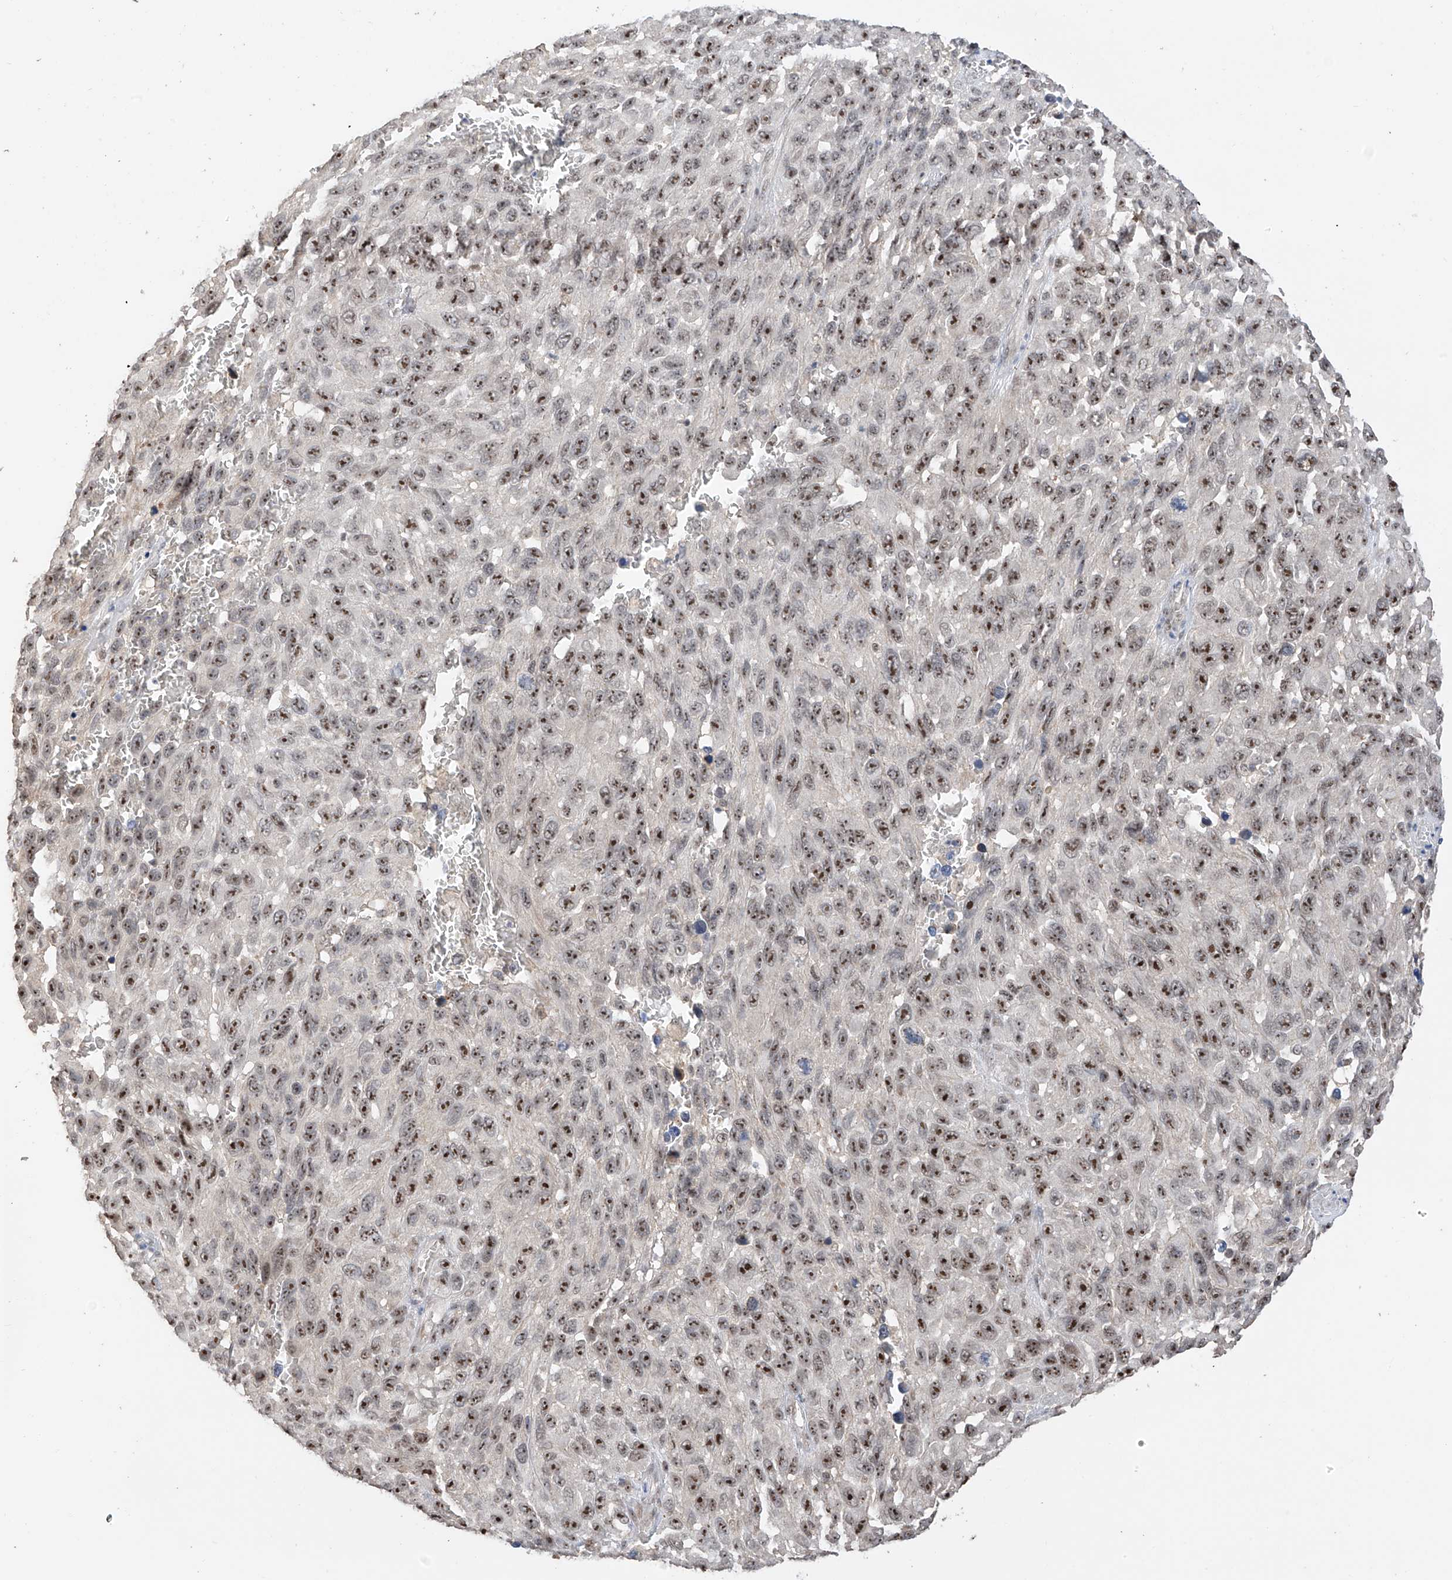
{"staining": {"intensity": "strong", "quantity": "25%-75%", "location": "nuclear"}, "tissue": "melanoma", "cell_type": "Tumor cells", "image_type": "cancer", "snomed": [{"axis": "morphology", "description": "Malignant melanoma, NOS"}, {"axis": "topography", "description": "Skin"}], "caption": "IHC staining of melanoma, which displays high levels of strong nuclear expression in about 25%-75% of tumor cells indicating strong nuclear protein expression. The staining was performed using DAB (brown) for protein detection and nuclei were counterstained in hematoxylin (blue).", "gene": "C1orf131", "patient": {"sex": "female", "age": 96}}